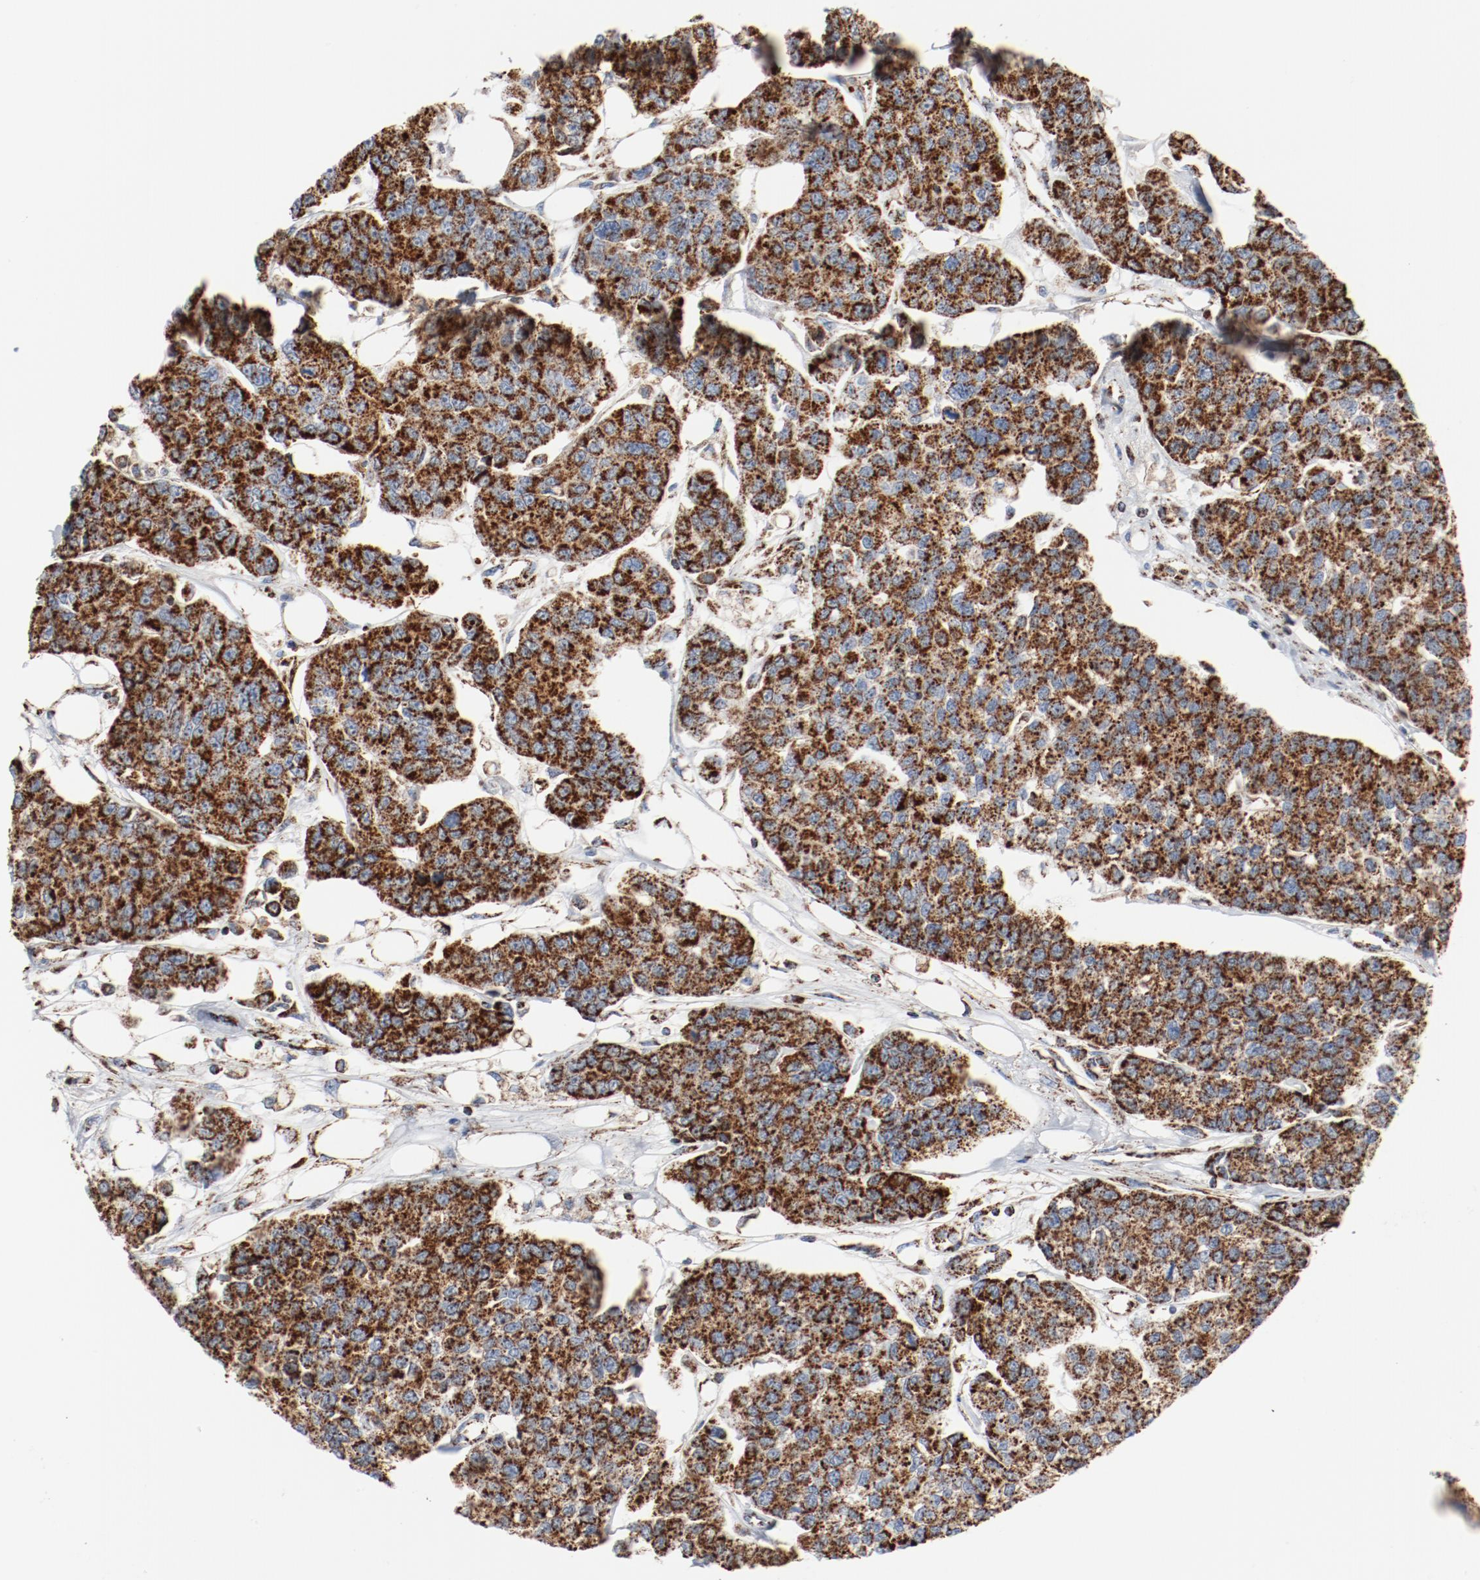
{"staining": {"intensity": "strong", "quantity": ">75%", "location": "cytoplasmic/membranous"}, "tissue": "breast cancer", "cell_type": "Tumor cells", "image_type": "cancer", "snomed": [{"axis": "morphology", "description": "Duct carcinoma"}, {"axis": "topography", "description": "Breast"}], "caption": "An image of human breast intraductal carcinoma stained for a protein demonstrates strong cytoplasmic/membranous brown staining in tumor cells.", "gene": "NDUFB8", "patient": {"sex": "female", "age": 51}}